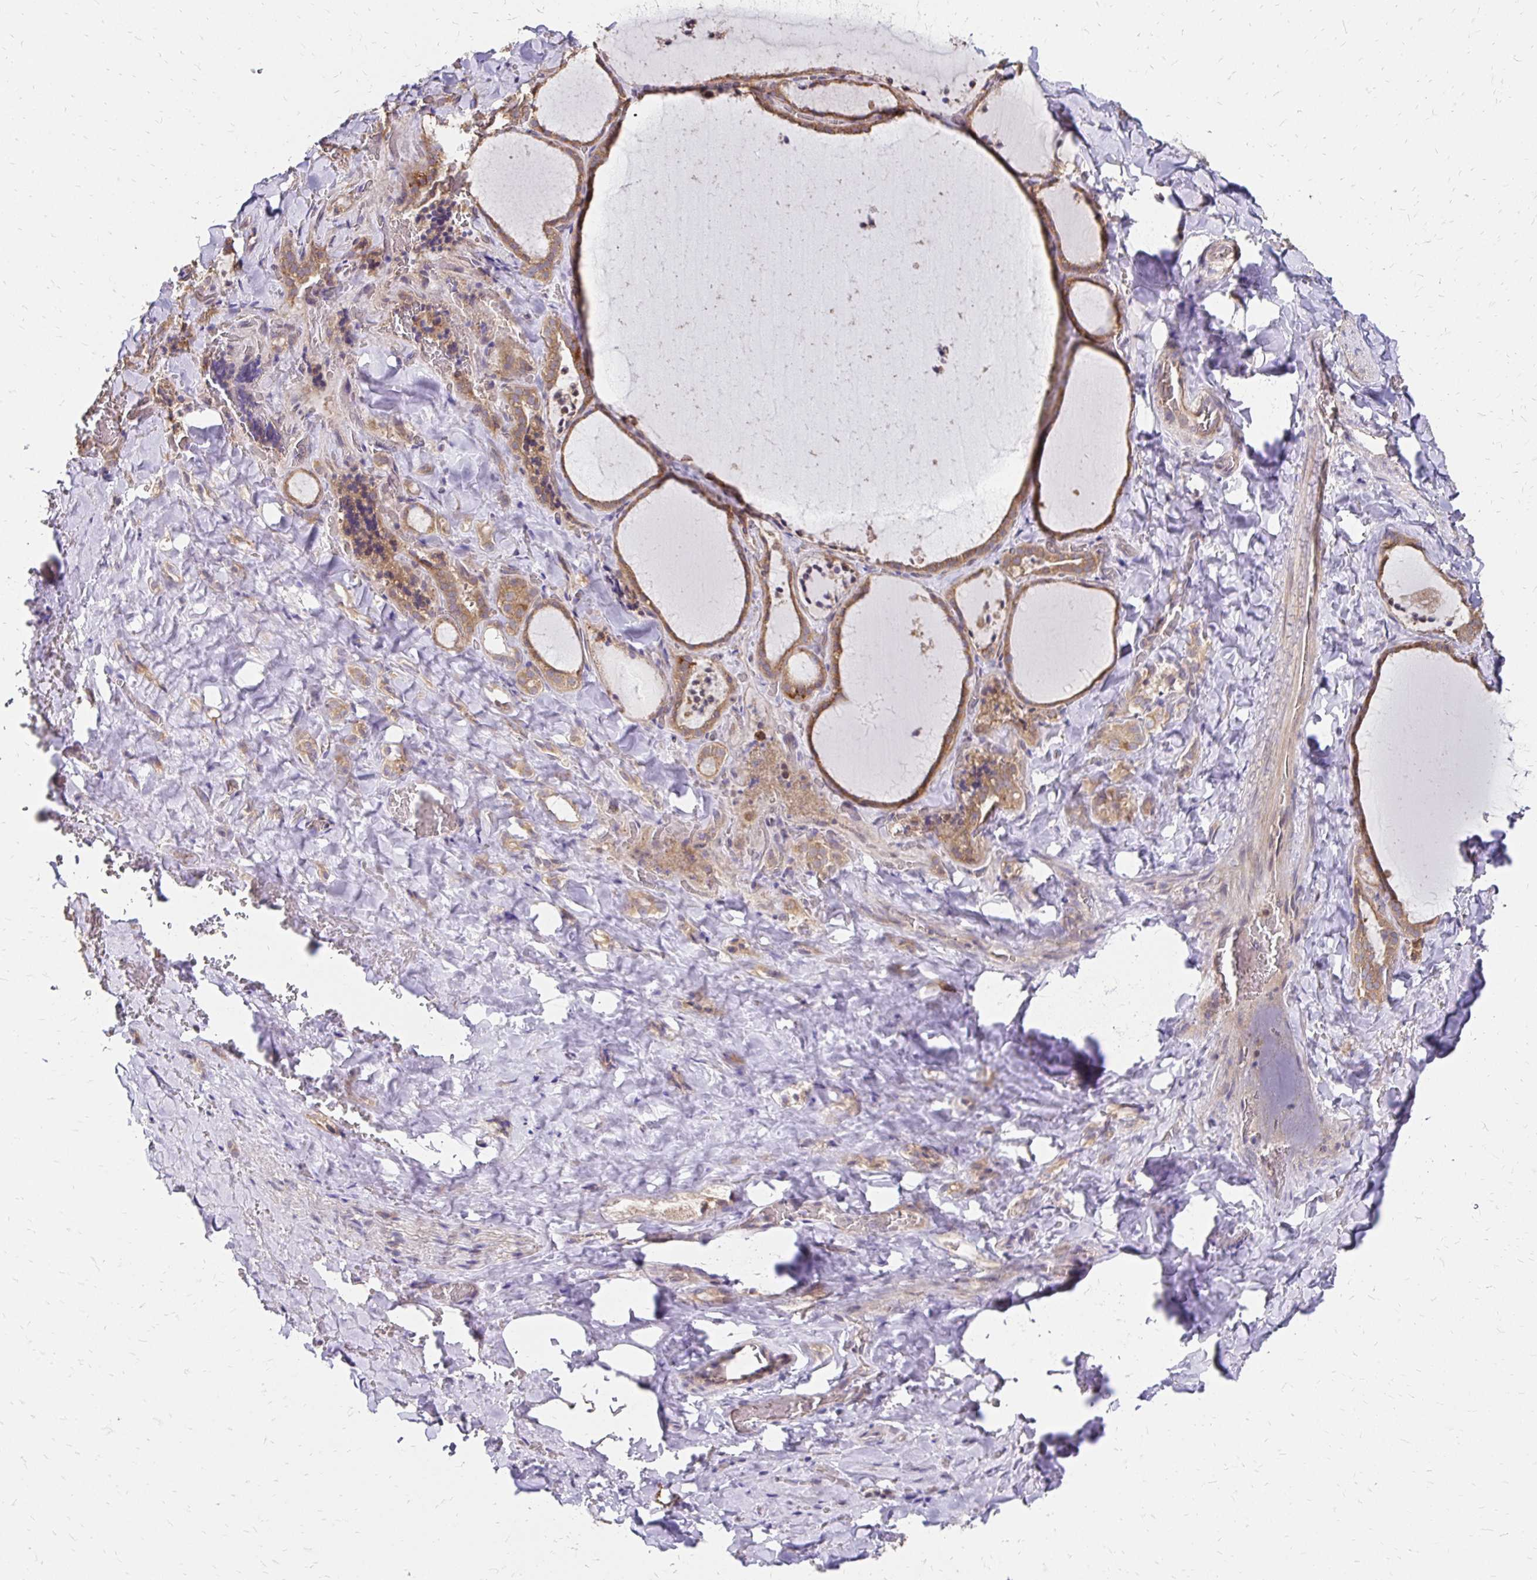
{"staining": {"intensity": "moderate", "quantity": ">75%", "location": "cytoplasmic/membranous"}, "tissue": "thyroid gland", "cell_type": "Glandular cells", "image_type": "normal", "snomed": [{"axis": "morphology", "description": "Normal tissue, NOS"}, {"axis": "topography", "description": "Thyroid gland"}], "caption": "Immunohistochemical staining of benign thyroid gland displays >75% levels of moderate cytoplasmic/membranous protein expression in about >75% of glandular cells.", "gene": "ZW10", "patient": {"sex": "female", "age": 22}}